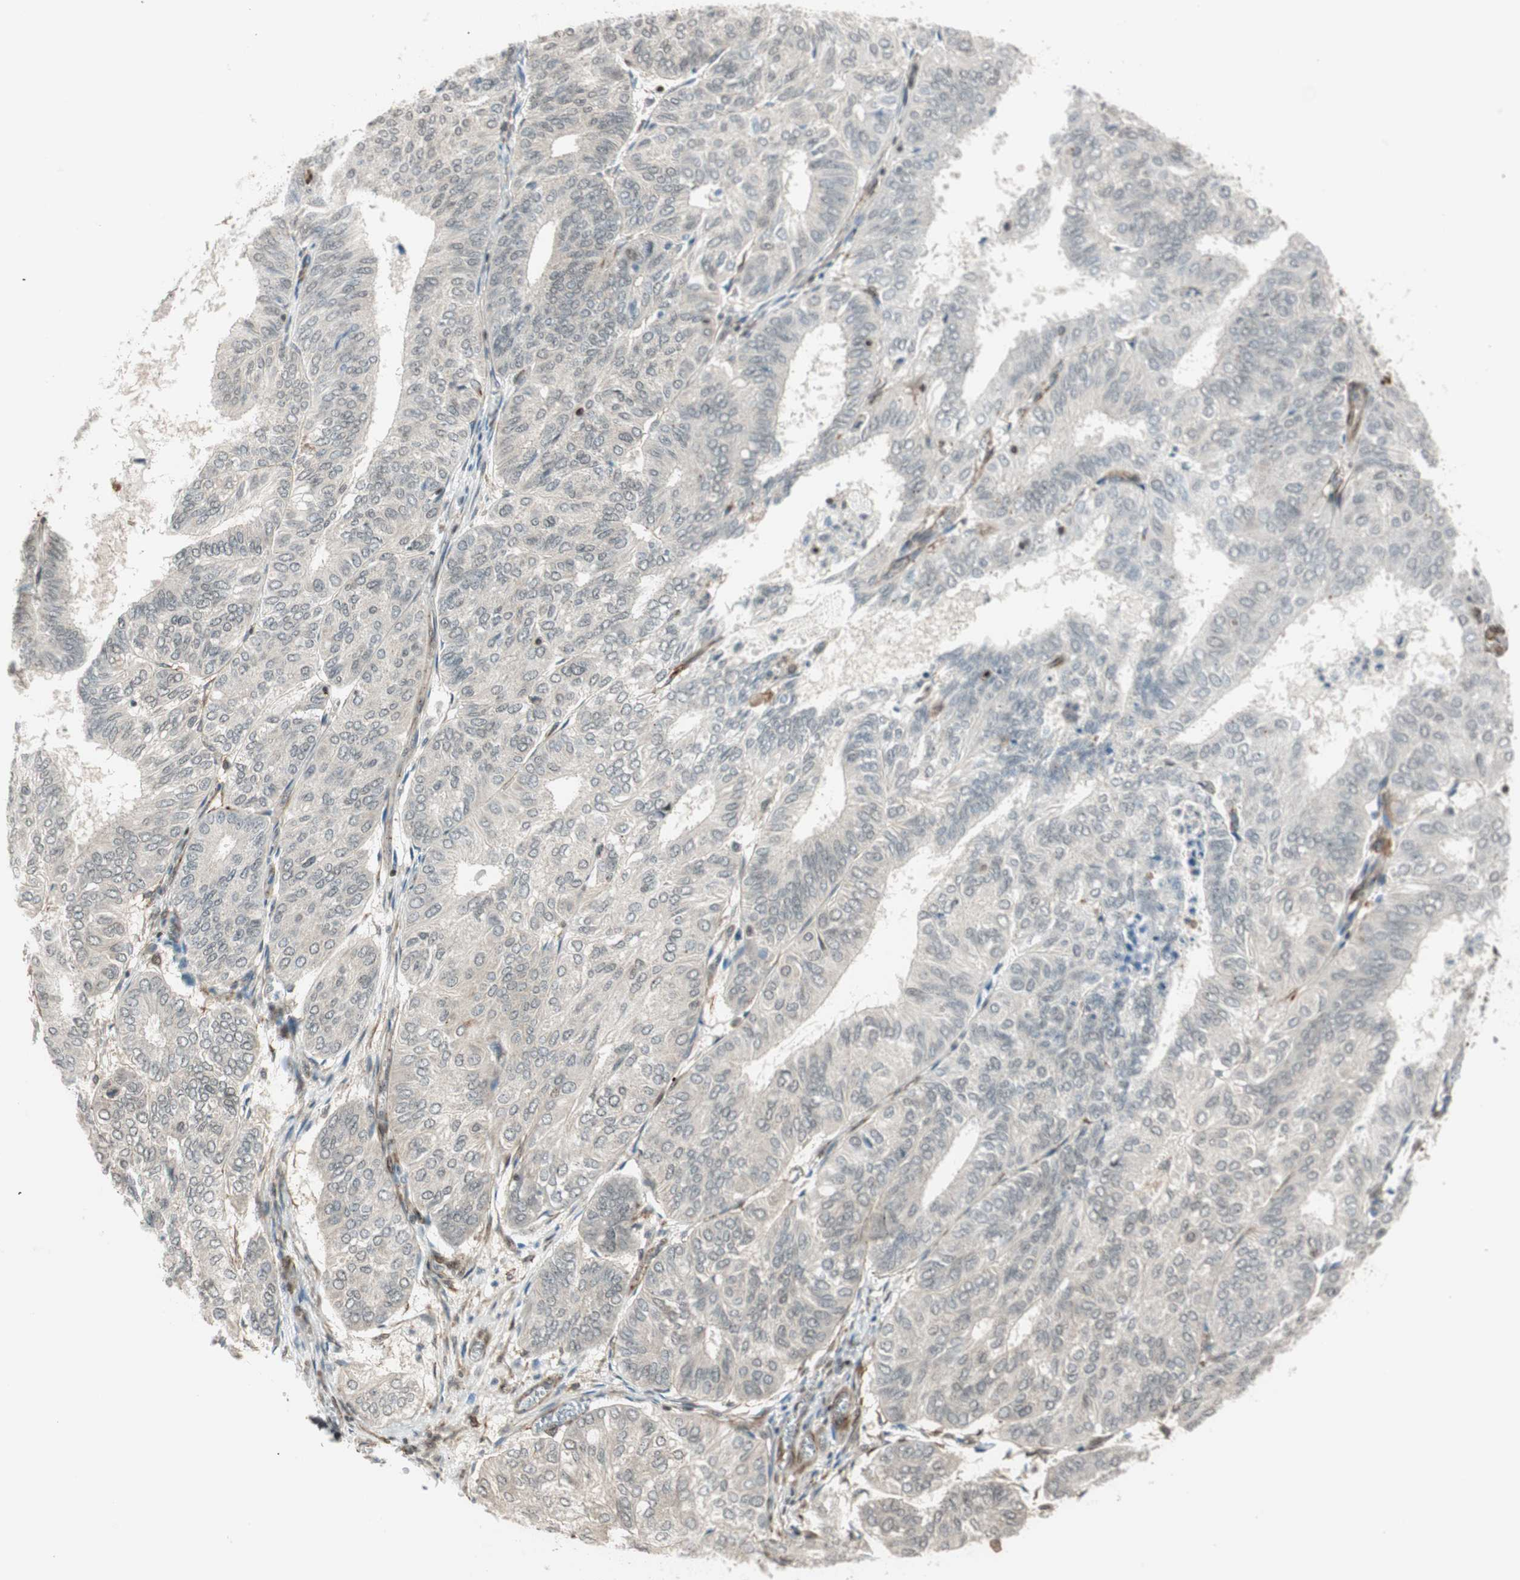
{"staining": {"intensity": "negative", "quantity": "none", "location": "none"}, "tissue": "endometrial cancer", "cell_type": "Tumor cells", "image_type": "cancer", "snomed": [{"axis": "morphology", "description": "Adenocarcinoma, NOS"}, {"axis": "topography", "description": "Uterus"}], "caption": "Immunohistochemical staining of endometrial cancer demonstrates no significant positivity in tumor cells.", "gene": "CDK19", "patient": {"sex": "female", "age": 60}}